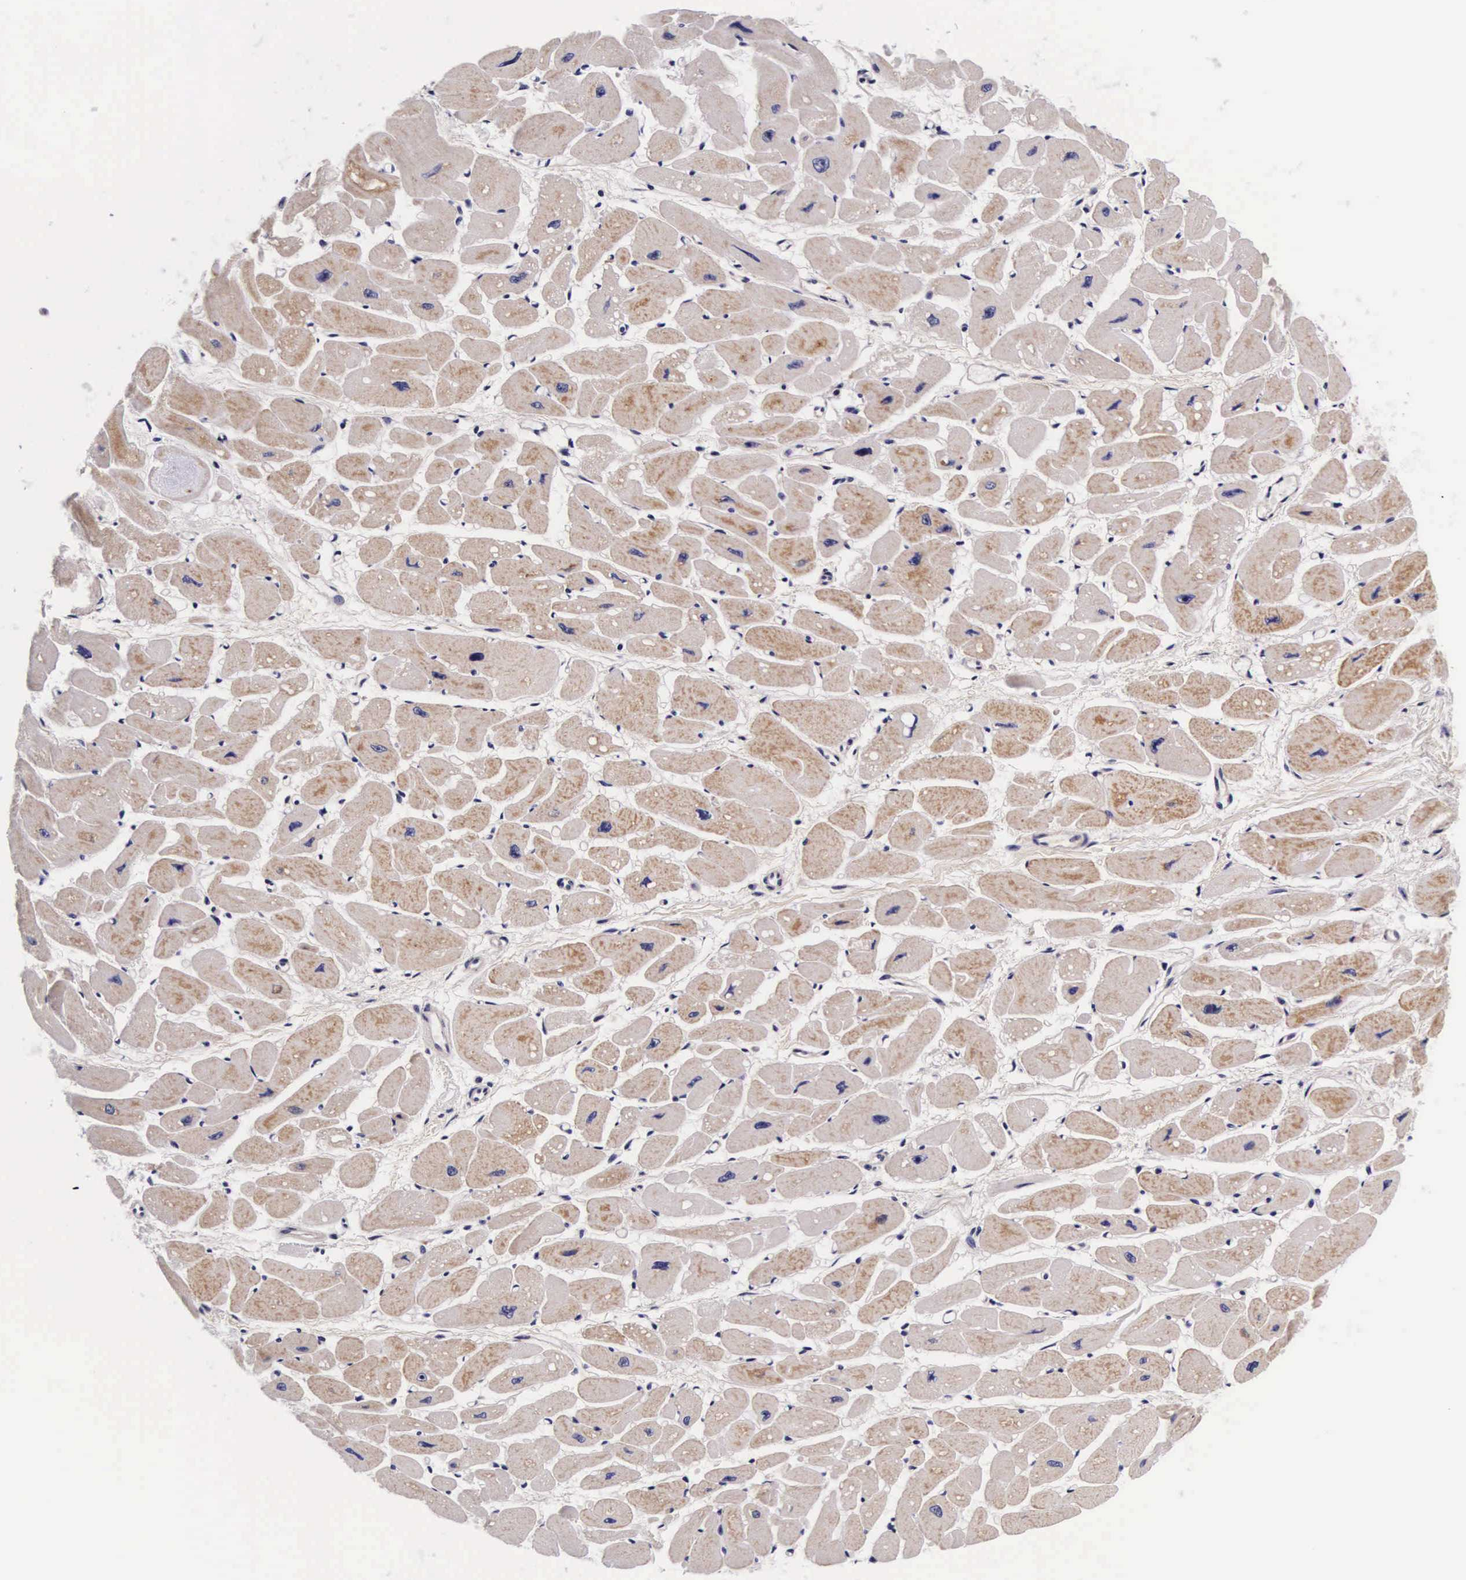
{"staining": {"intensity": "weak", "quantity": "25%-75%", "location": "cytoplasmic/membranous"}, "tissue": "heart muscle", "cell_type": "Cardiomyocytes", "image_type": "normal", "snomed": [{"axis": "morphology", "description": "Normal tissue, NOS"}, {"axis": "topography", "description": "Heart"}], "caption": "Cardiomyocytes exhibit low levels of weak cytoplasmic/membranous positivity in about 25%-75% of cells in unremarkable heart muscle. (DAB (3,3'-diaminobenzidine) = brown stain, brightfield microscopy at high magnification).", "gene": "PHETA2", "patient": {"sex": "female", "age": 54}}